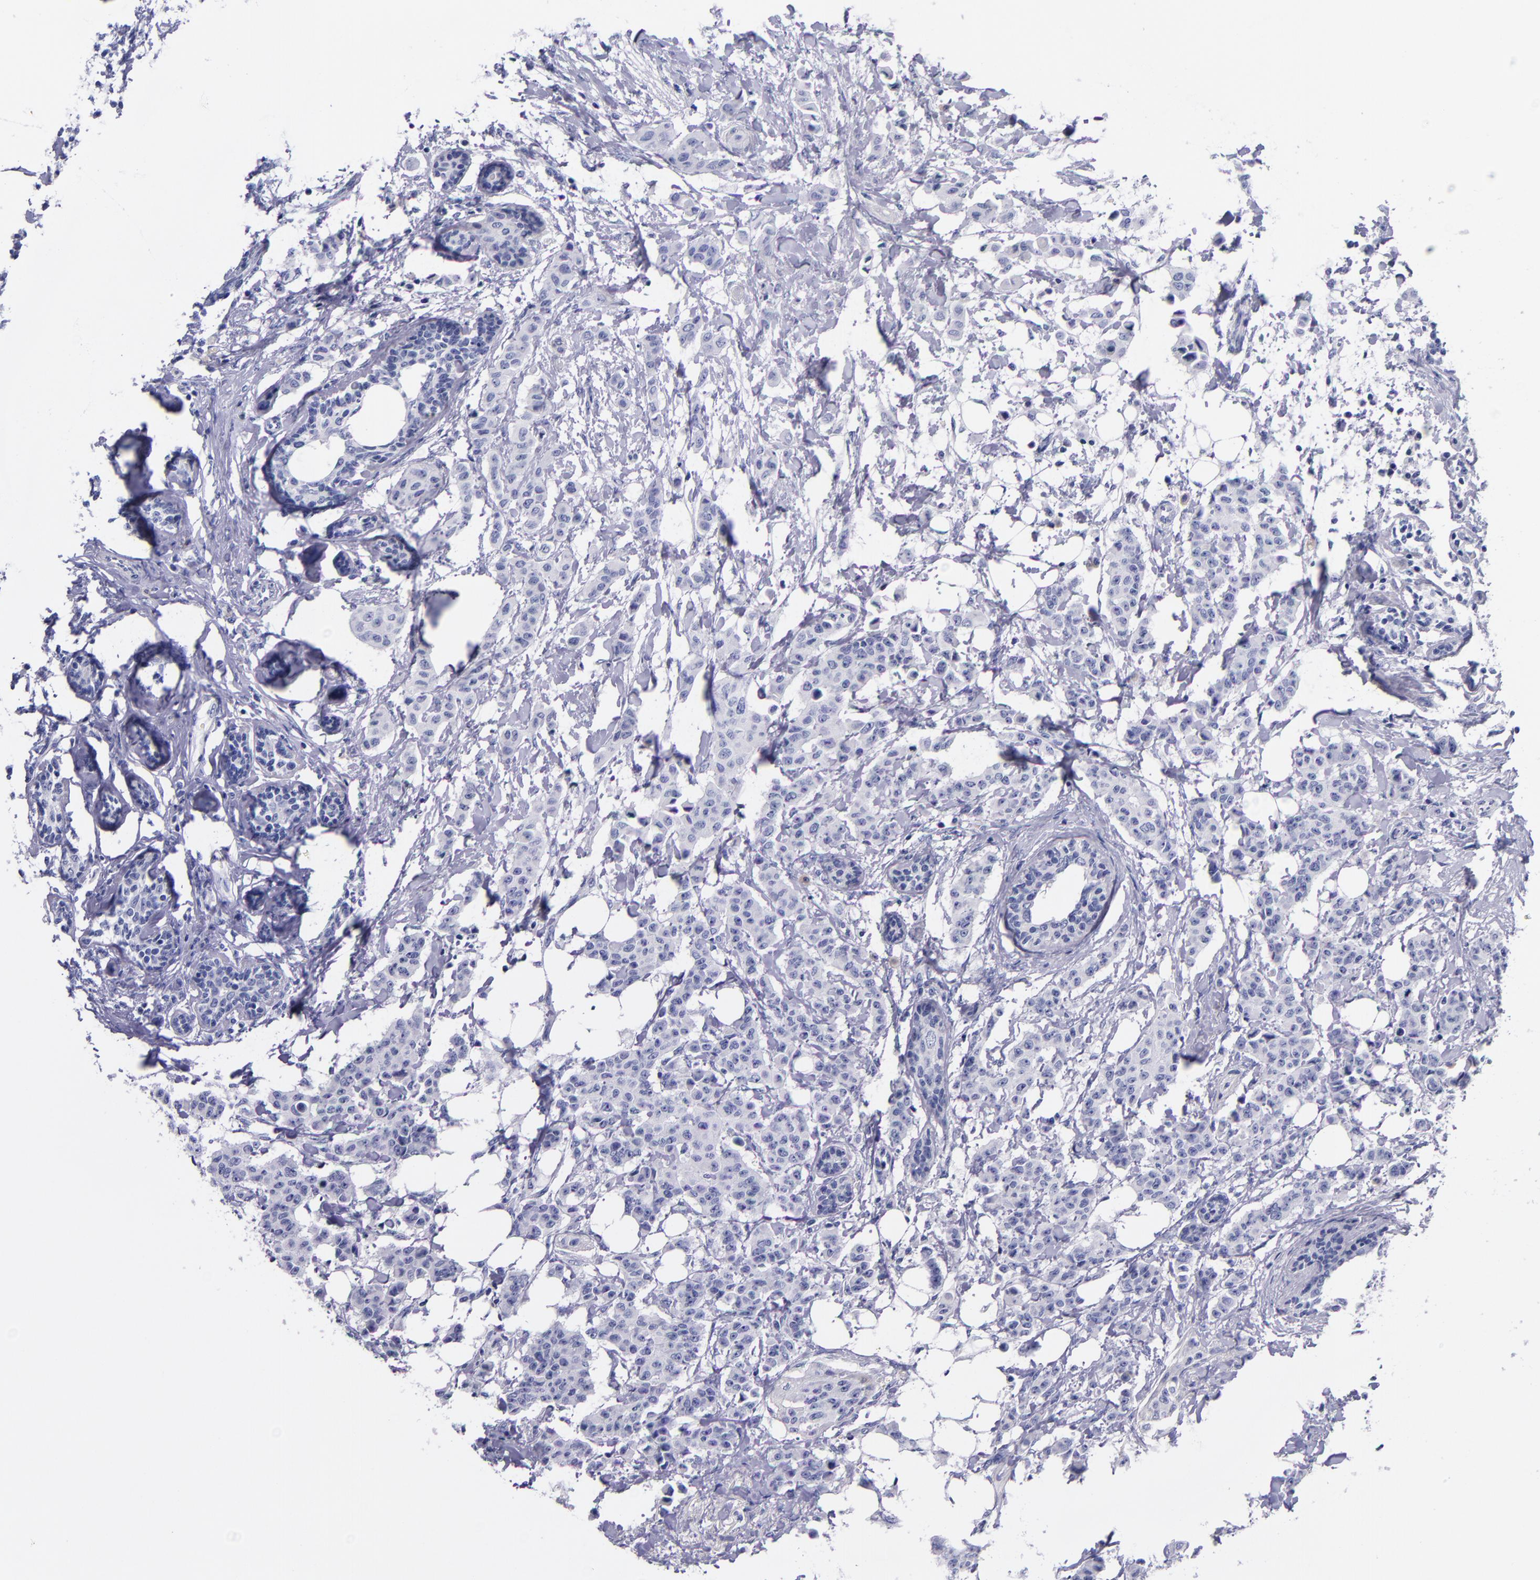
{"staining": {"intensity": "negative", "quantity": "none", "location": "none"}, "tissue": "breast cancer", "cell_type": "Tumor cells", "image_type": "cancer", "snomed": [{"axis": "morphology", "description": "Duct carcinoma"}, {"axis": "topography", "description": "Breast"}], "caption": "The immunohistochemistry histopathology image has no significant staining in tumor cells of breast infiltrating ductal carcinoma tissue.", "gene": "SV2A", "patient": {"sex": "female", "age": 40}}